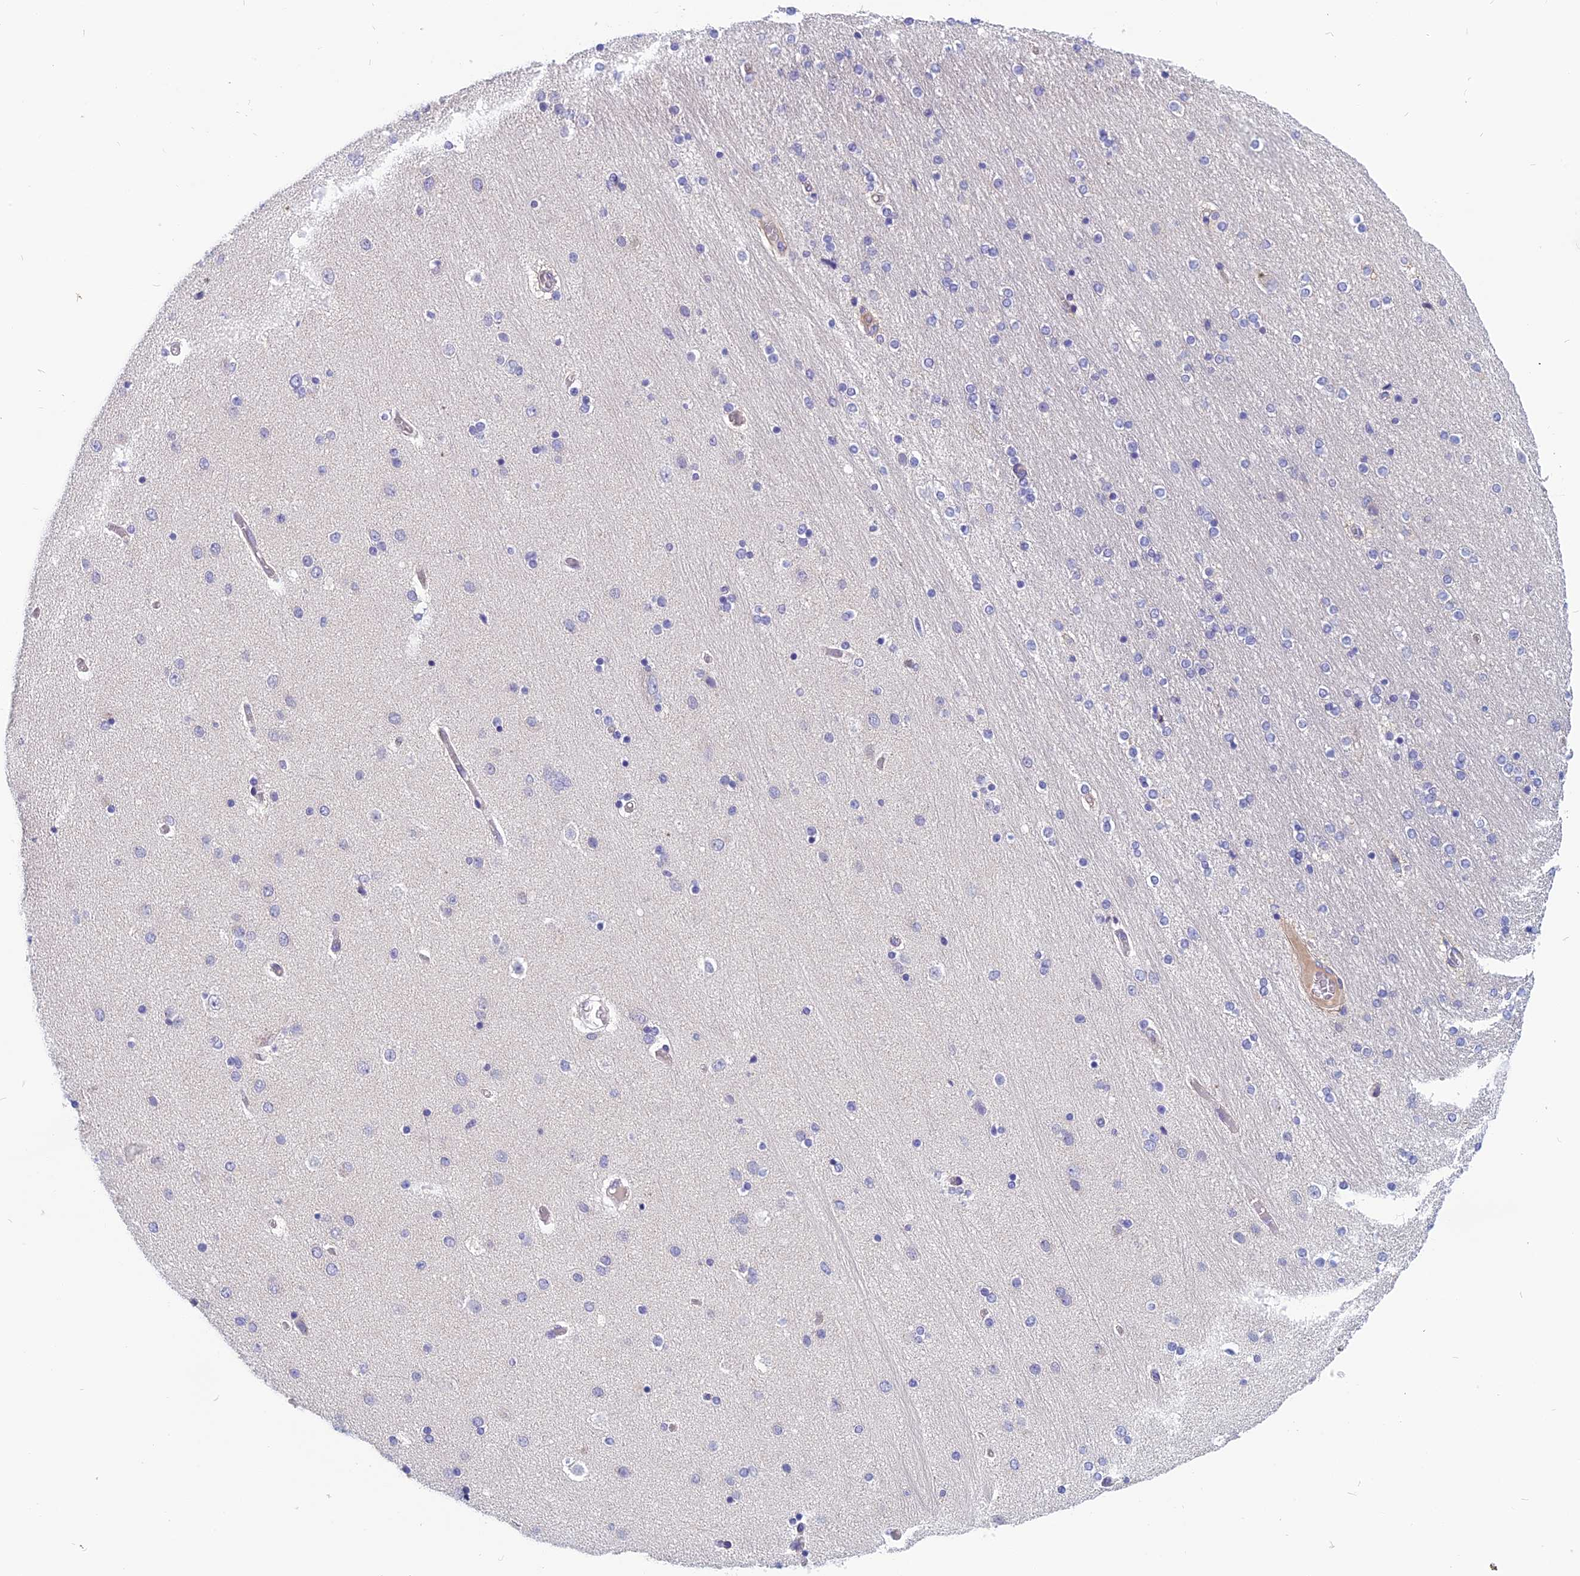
{"staining": {"intensity": "negative", "quantity": "none", "location": "none"}, "tissue": "hippocampus", "cell_type": "Glial cells", "image_type": "normal", "snomed": [{"axis": "morphology", "description": "Normal tissue, NOS"}, {"axis": "topography", "description": "Hippocampus"}], "caption": "Hippocampus stained for a protein using immunohistochemistry displays no staining glial cells.", "gene": "RBM41", "patient": {"sex": "female", "age": 54}}